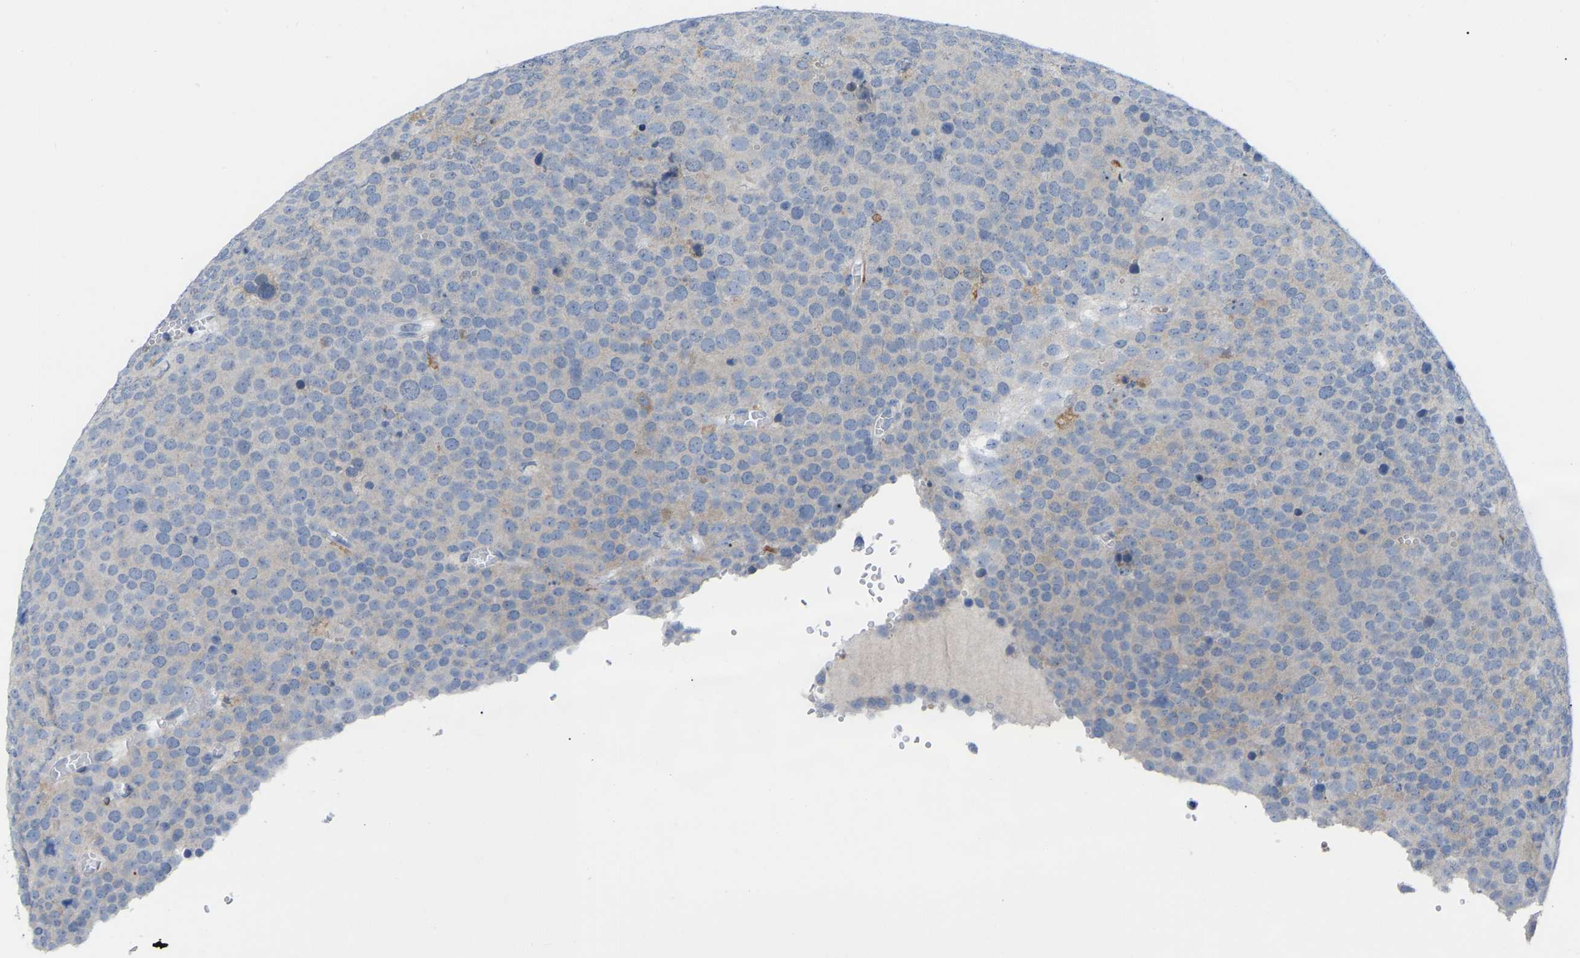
{"staining": {"intensity": "weak", "quantity": "<25%", "location": "cytoplasmic/membranous"}, "tissue": "testis cancer", "cell_type": "Tumor cells", "image_type": "cancer", "snomed": [{"axis": "morphology", "description": "Normal tissue, NOS"}, {"axis": "morphology", "description": "Seminoma, NOS"}, {"axis": "topography", "description": "Testis"}], "caption": "Protein analysis of seminoma (testis) displays no significant staining in tumor cells.", "gene": "ABTB2", "patient": {"sex": "male", "age": 71}}